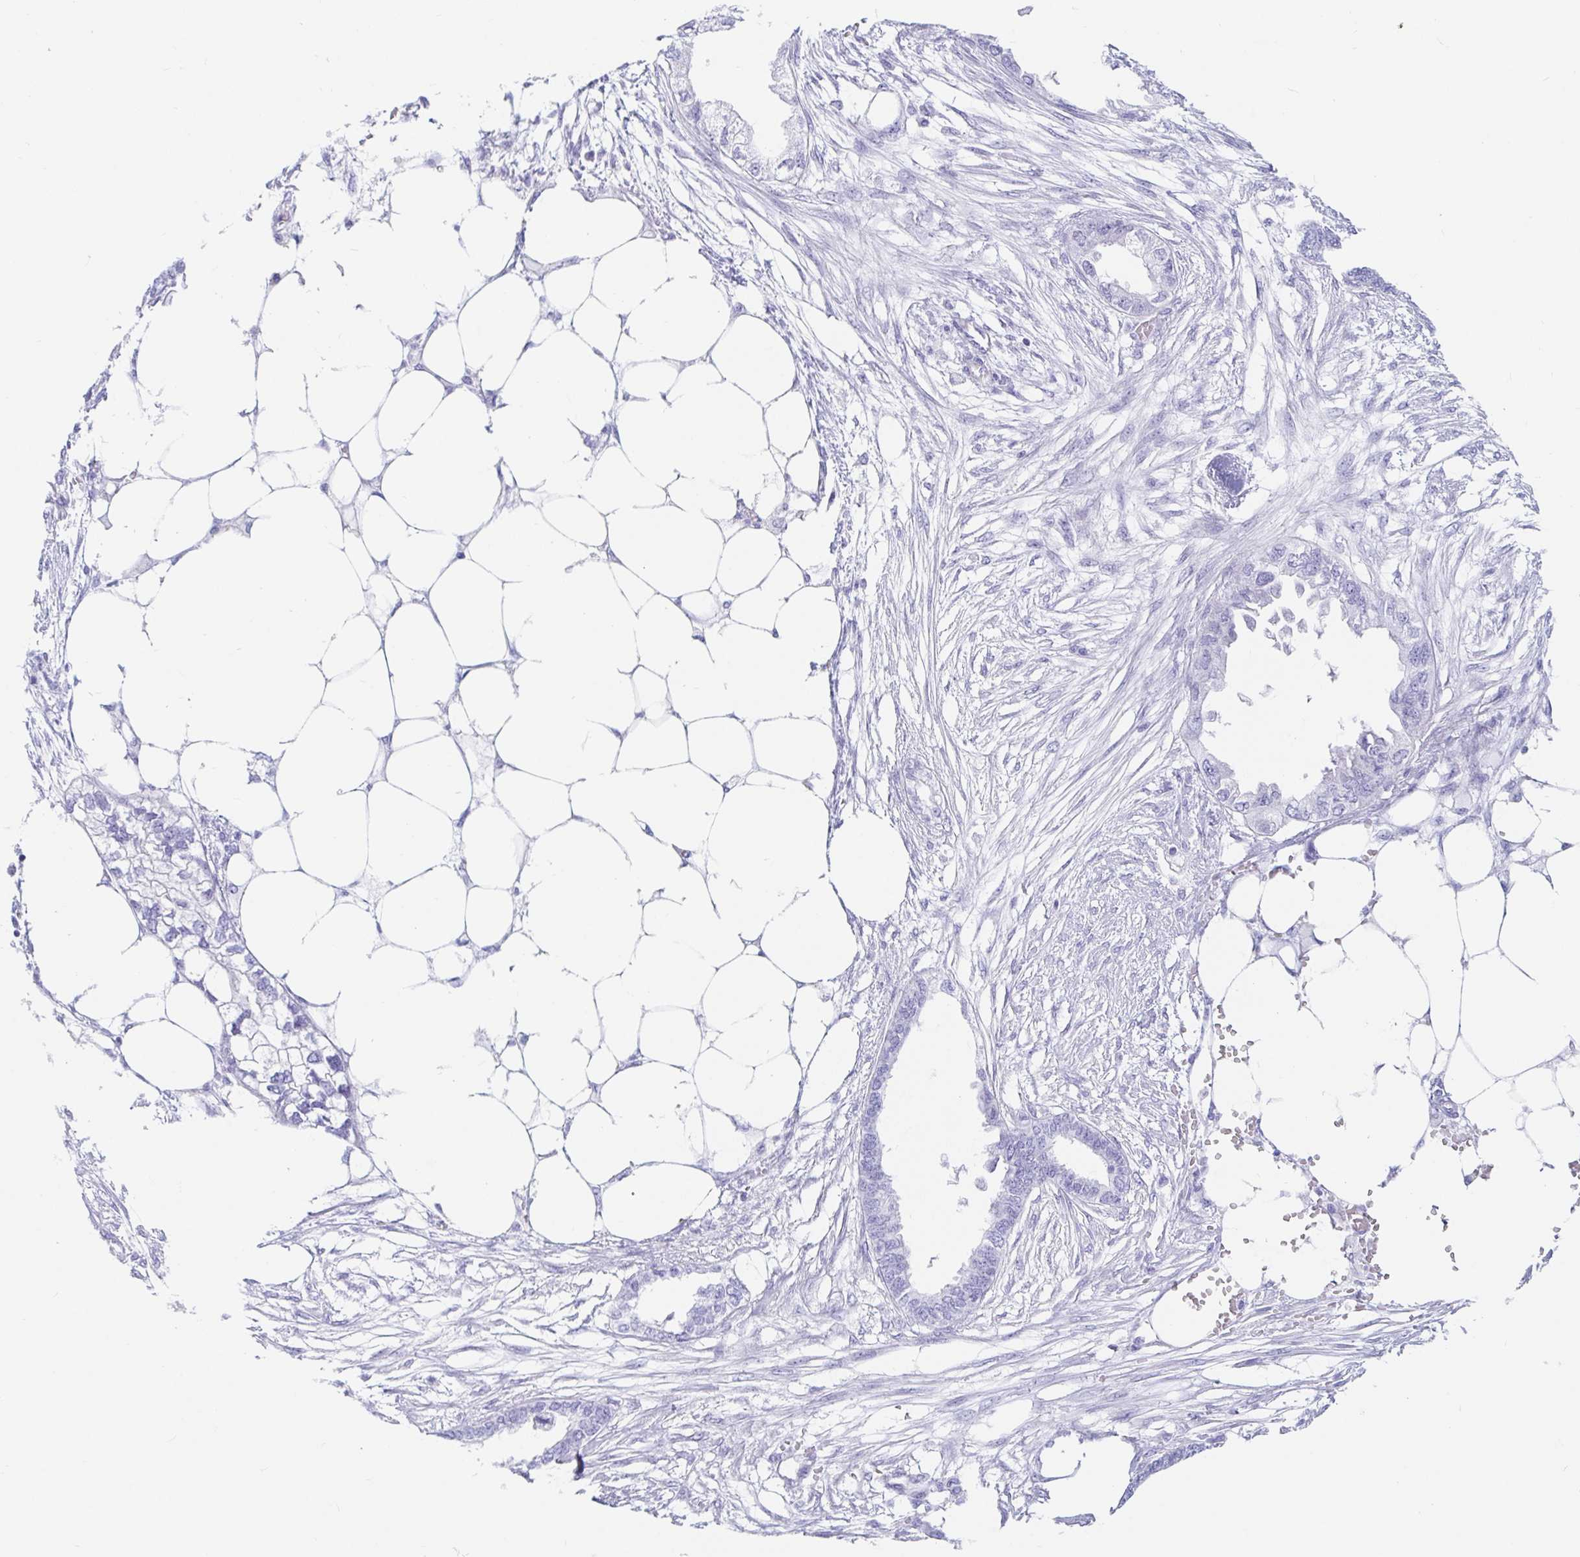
{"staining": {"intensity": "negative", "quantity": "none", "location": "none"}, "tissue": "endometrial cancer", "cell_type": "Tumor cells", "image_type": "cancer", "snomed": [{"axis": "morphology", "description": "Adenocarcinoma, NOS"}, {"axis": "morphology", "description": "Adenocarcinoma, metastatic, NOS"}, {"axis": "topography", "description": "Adipose tissue"}, {"axis": "topography", "description": "Endometrium"}], "caption": "An immunohistochemistry image of adenocarcinoma (endometrial) is shown. There is no staining in tumor cells of adenocarcinoma (endometrial).", "gene": "OR6T1", "patient": {"sex": "female", "age": 67}}